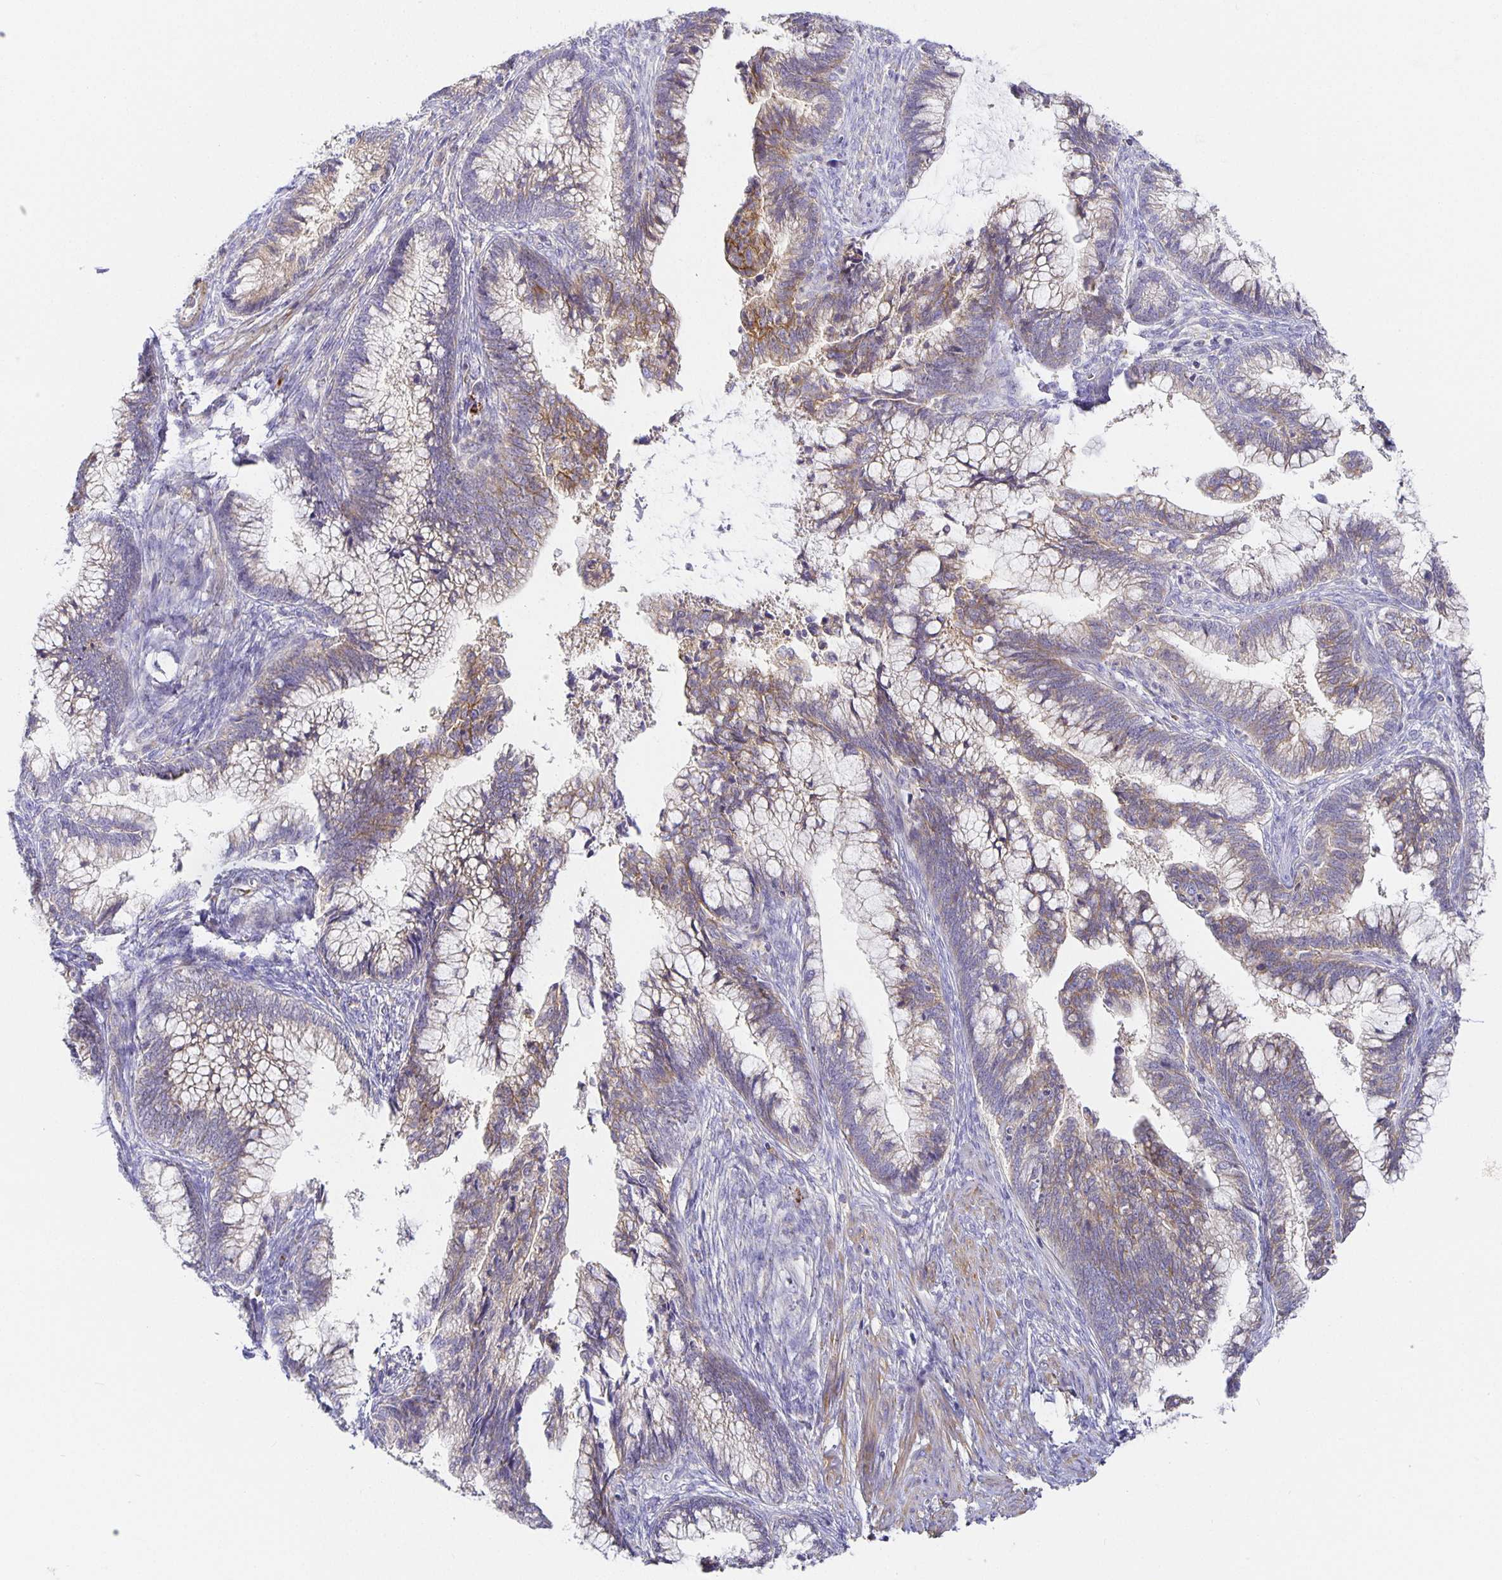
{"staining": {"intensity": "moderate", "quantity": "25%-75%", "location": "cytoplasmic/membranous"}, "tissue": "cervical cancer", "cell_type": "Tumor cells", "image_type": "cancer", "snomed": [{"axis": "morphology", "description": "Adenocarcinoma, NOS"}, {"axis": "topography", "description": "Cervix"}], "caption": "Approximately 25%-75% of tumor cells in human cervical adenocarcinoma show moderate cytoplasmic/membranous protein positivity as visualized by brown immunohistochemical staining.", "gene": "FLRT3", "patient": {"sex": "female", "age": 44}}